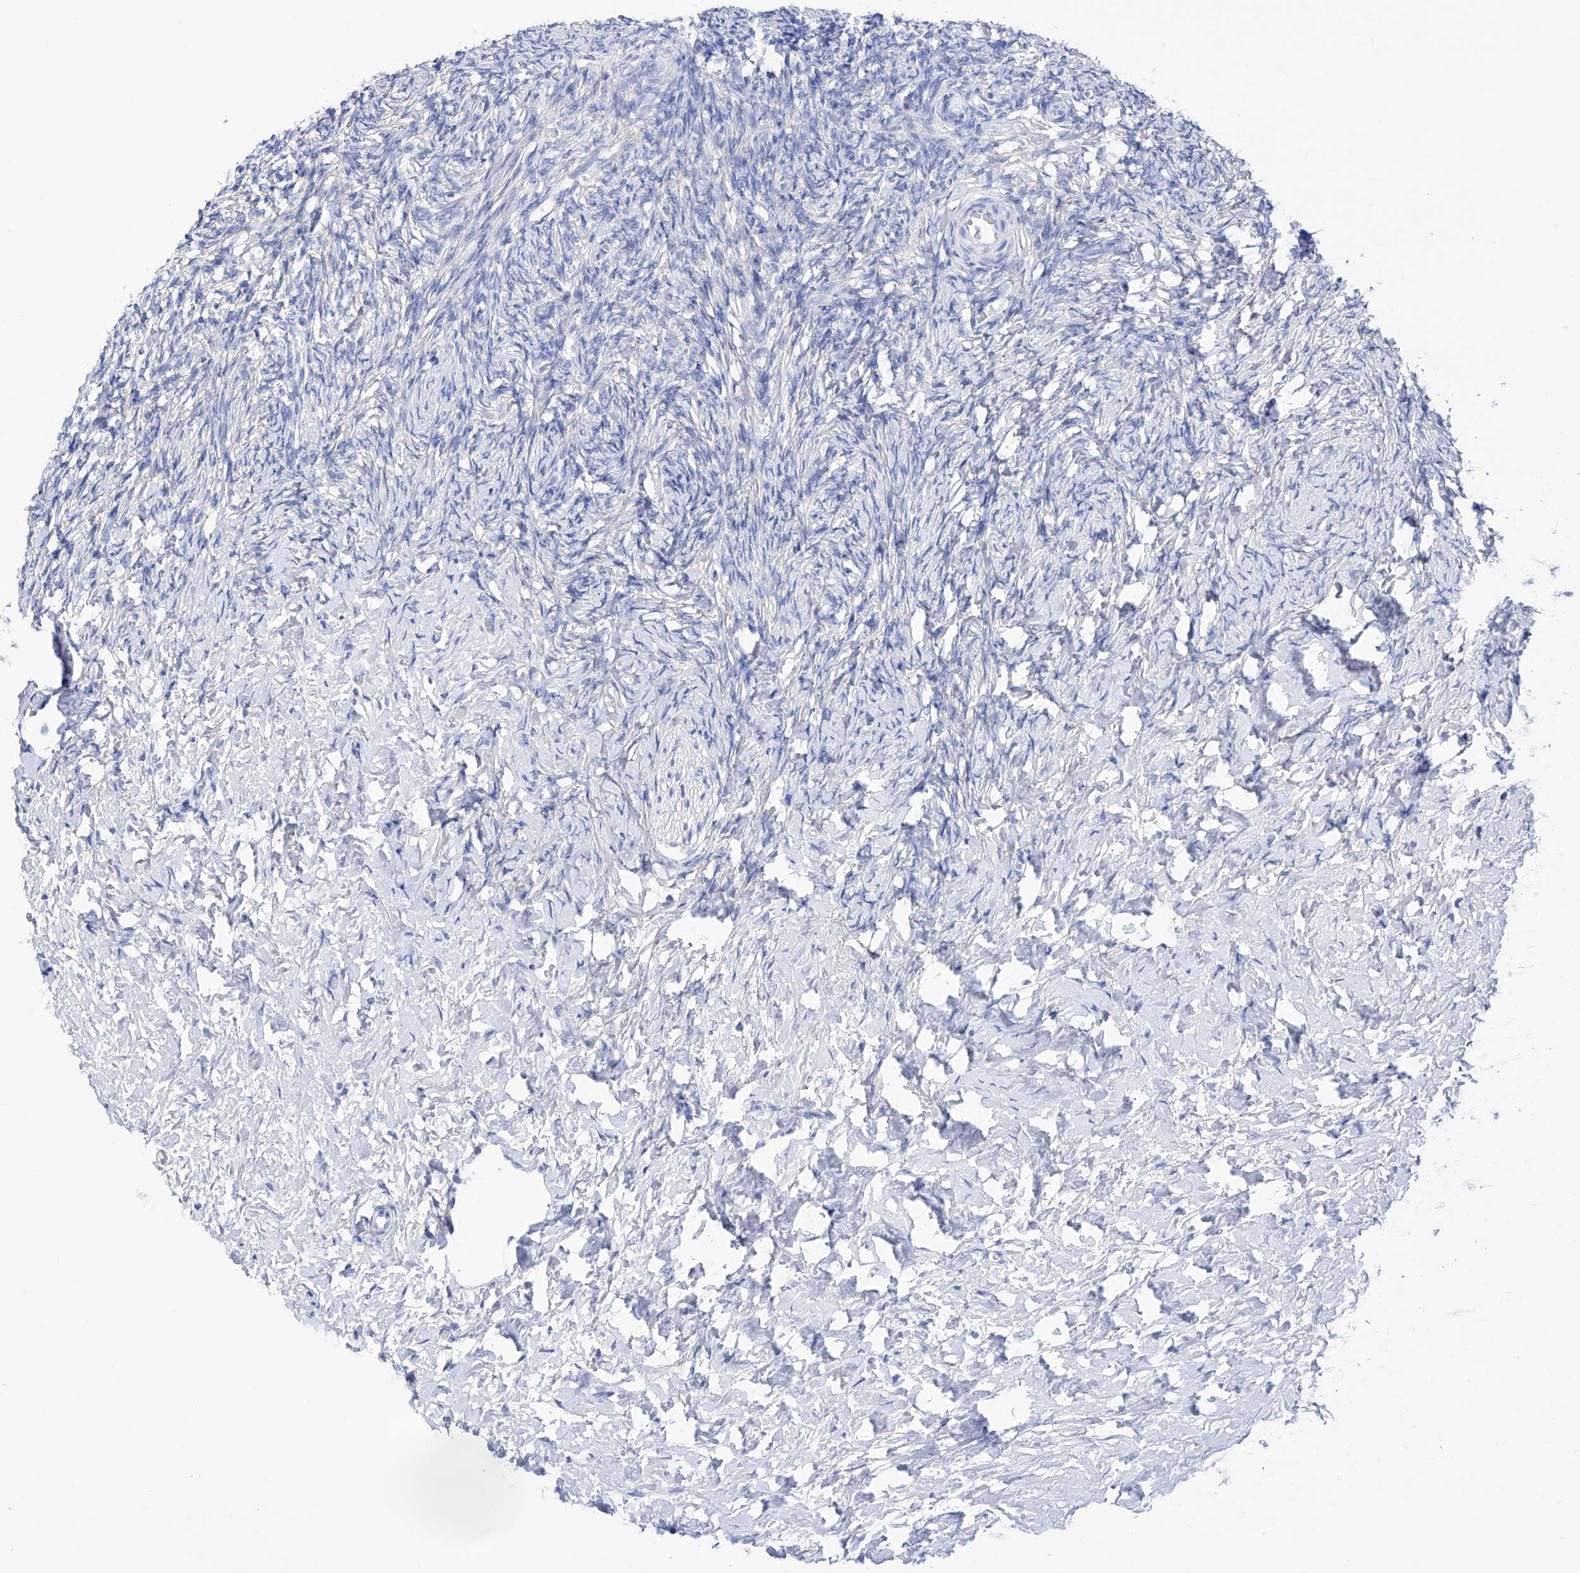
{"staining": {"intensity": "negative", "quantity": "none", "location": "none"}, "tissue": "ovary", "cell_type": "Ovarian stroma cells", "image_type": "normal", "snomed": [{"axis": "morphology", "description": "Normal tissue, NOS"}, {"axis": "topography", "description": "Ovary"}], "caption": "High power microscopy micrograph of an IHC photomicrograph of normal ovary, revealing no significant expression in ovarian stroma cells.", "gene": "FLG", "patient": {"sex": "female", "age": 27}}